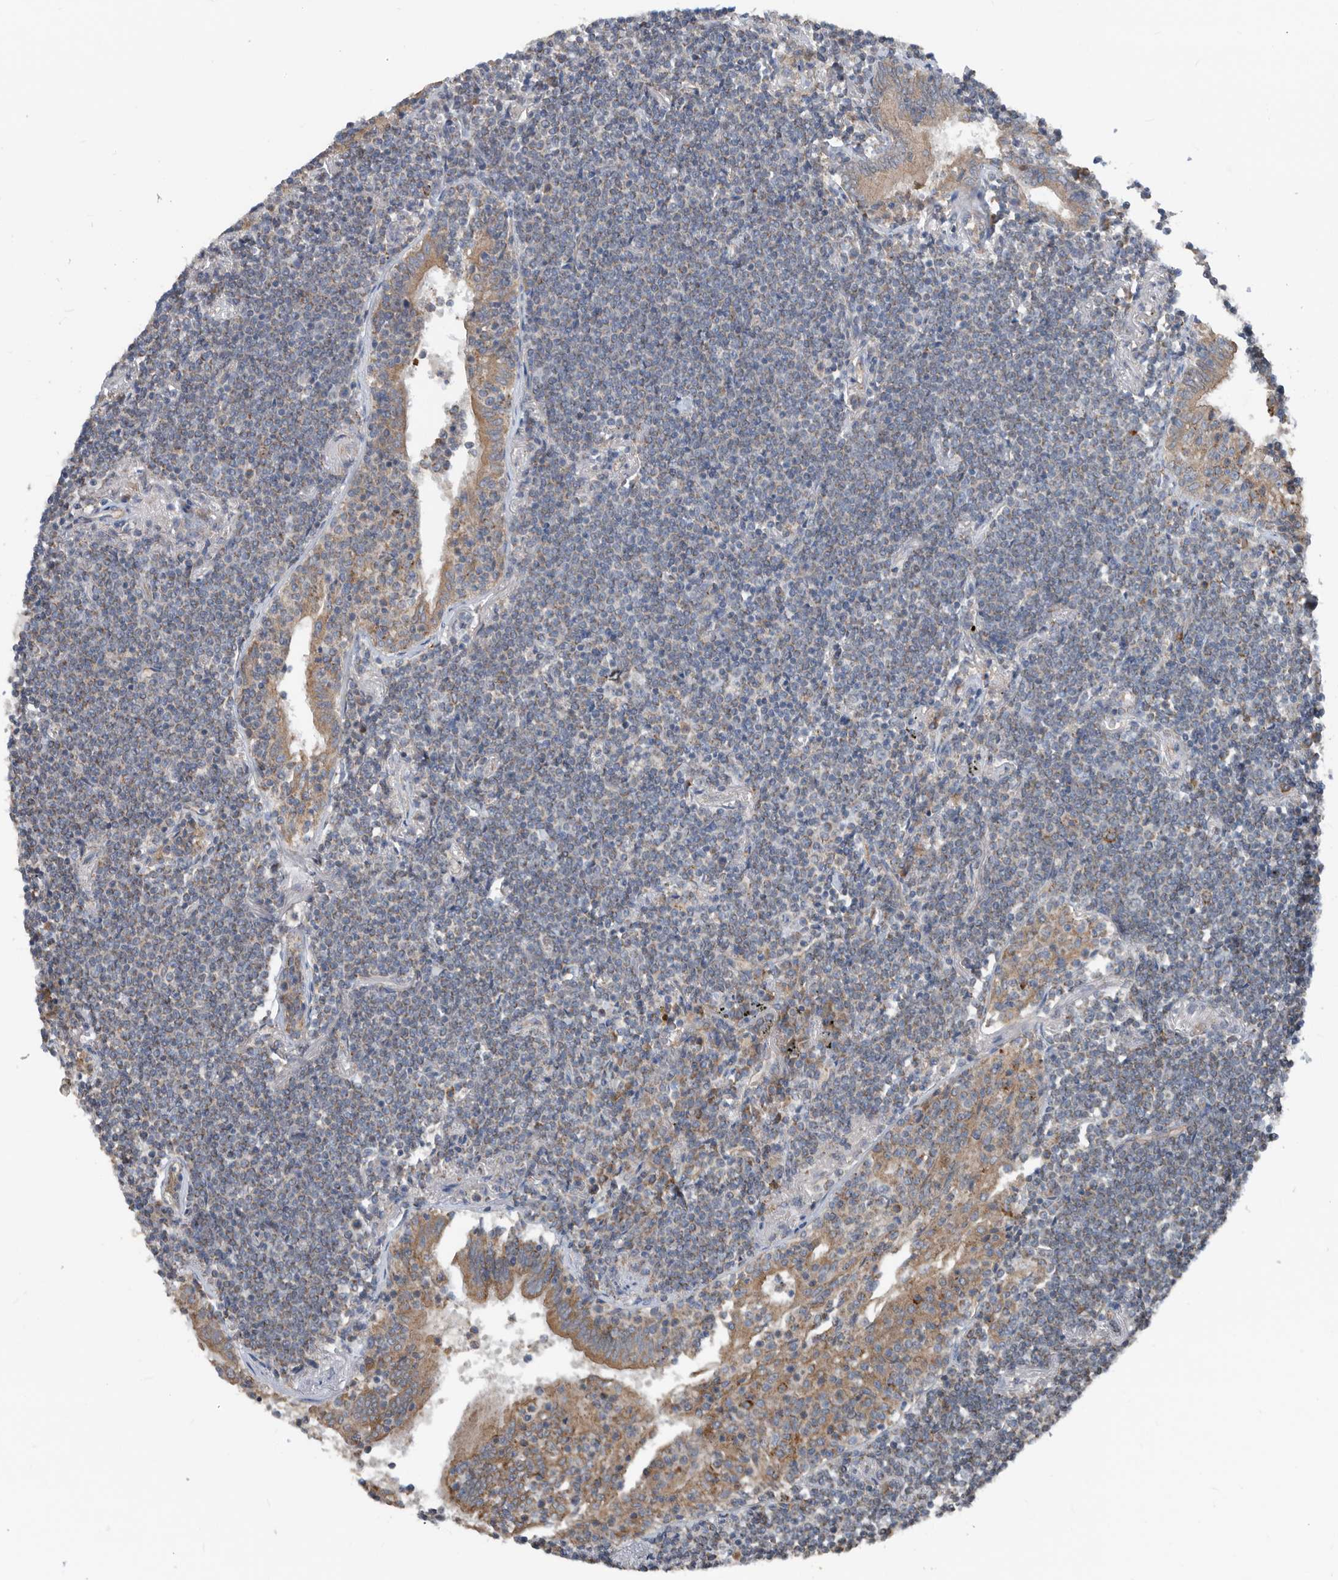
{"staining": {"intensity": "weak", "quantity": "25%-75%", "location": "cytoplasmic/membranous"}, "tissue": "lymphoma", "cell_type": "Tumor cells", "image_type": "cancer", "snomed": [{"axis": "morphology", "description": "Malignant lymphoma, non-Hodgkin's type, Low grade"}, {"axis": "topography", "description": "Lung"}], "caption": "An immunohistochemistry (IHC) image of tumor tissue is shown. Protein staining in brown labels weak cytoplasmic/membranous positivity in lymphoma within tumor cells.", "gene": "AFAP1", "patient": {"sex": "female", "age": 71}}